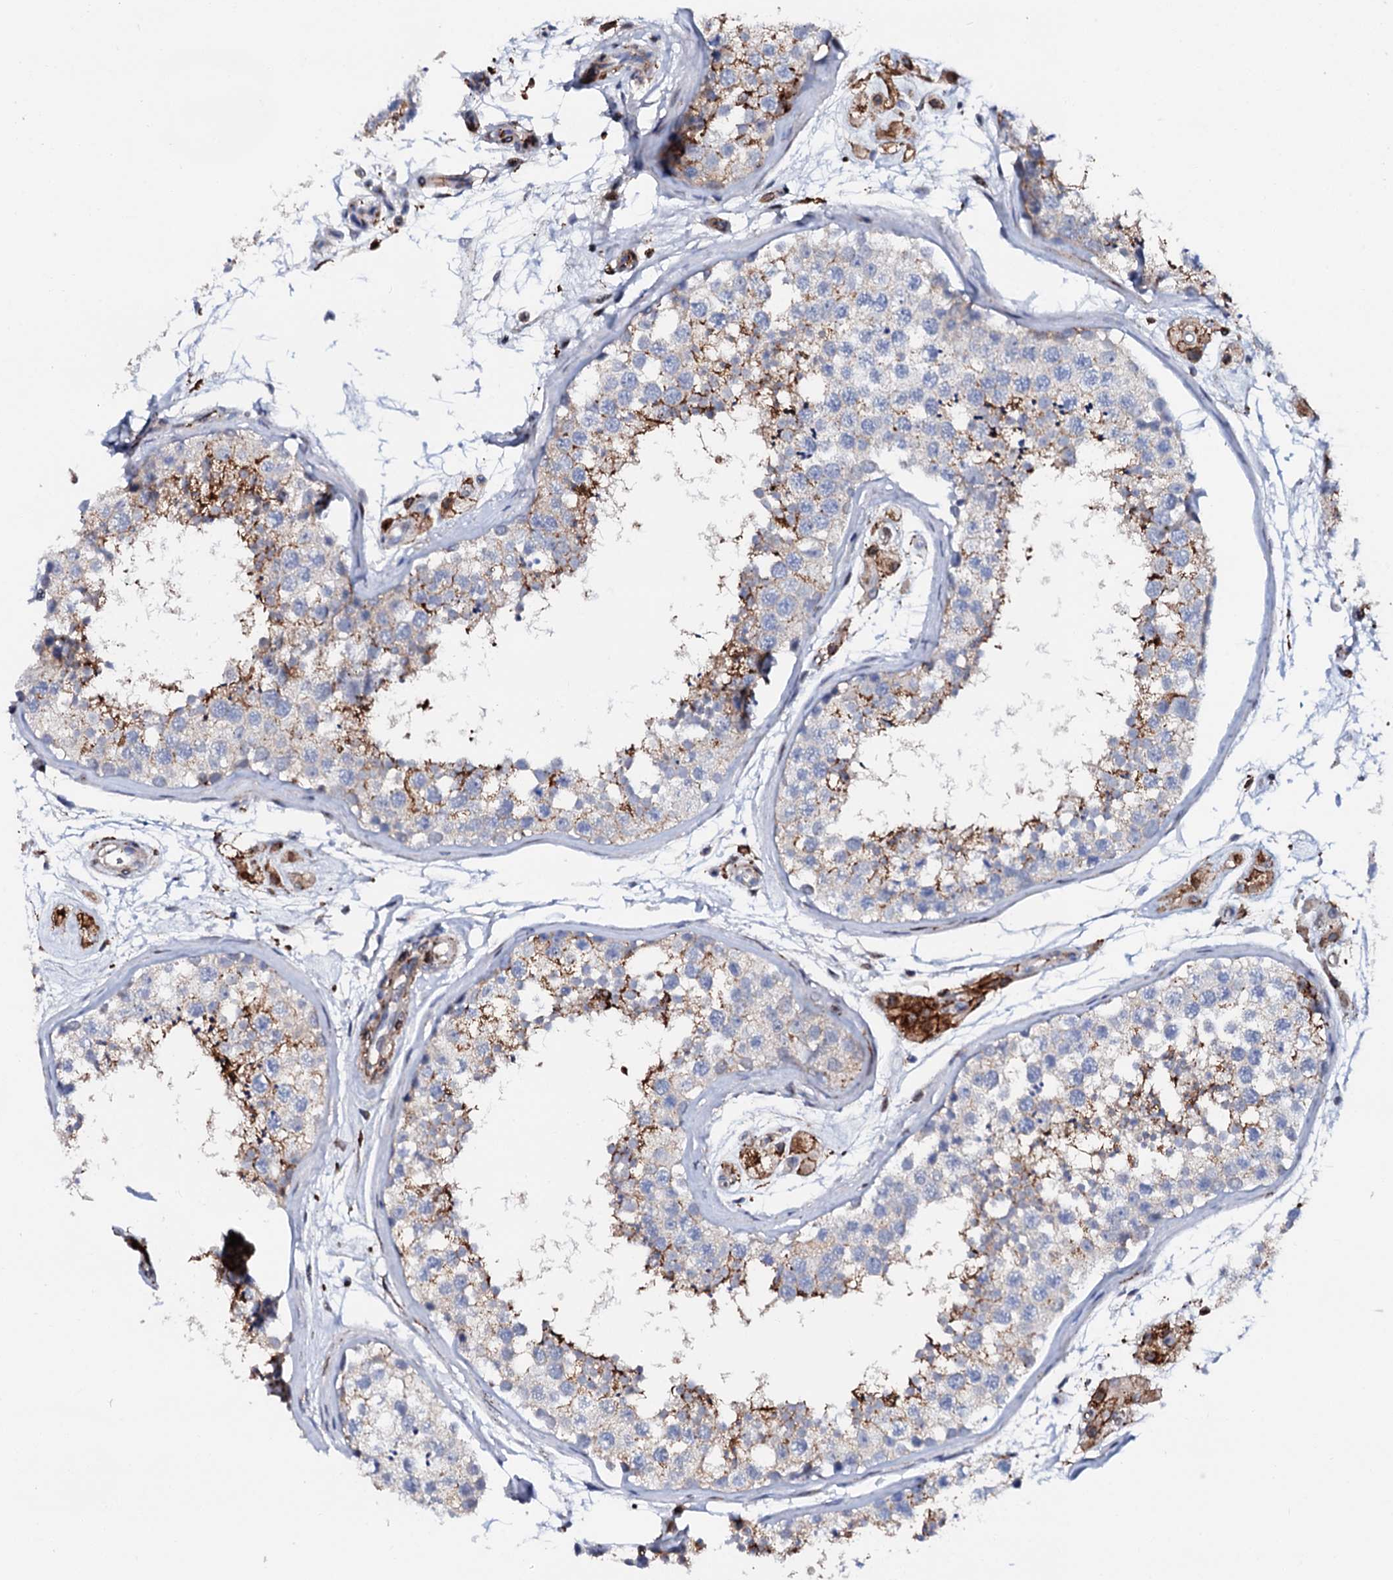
{"staining": {"intensity": "moderate", "quantity": "<25%", "location": "cytoplasmic/membranous"}, "tissue": "testis", "cell_type": "Cells in seminiferous ducts", "image_type": "normal", "snomed": [{"axis": "morphology", "description": "Normal tissue, NOS"}, {"axis": "topography", "description": "Testis"}], "caption": "This image reveals immunohistochemistry (IHC) staining of benign human testis, with low moderate cytoplasmic/membranous staining in approximately <25% of cells in seminiferous ducts.", "gene": "MED13L", "patient": {"sex": "male", "age": 56}}